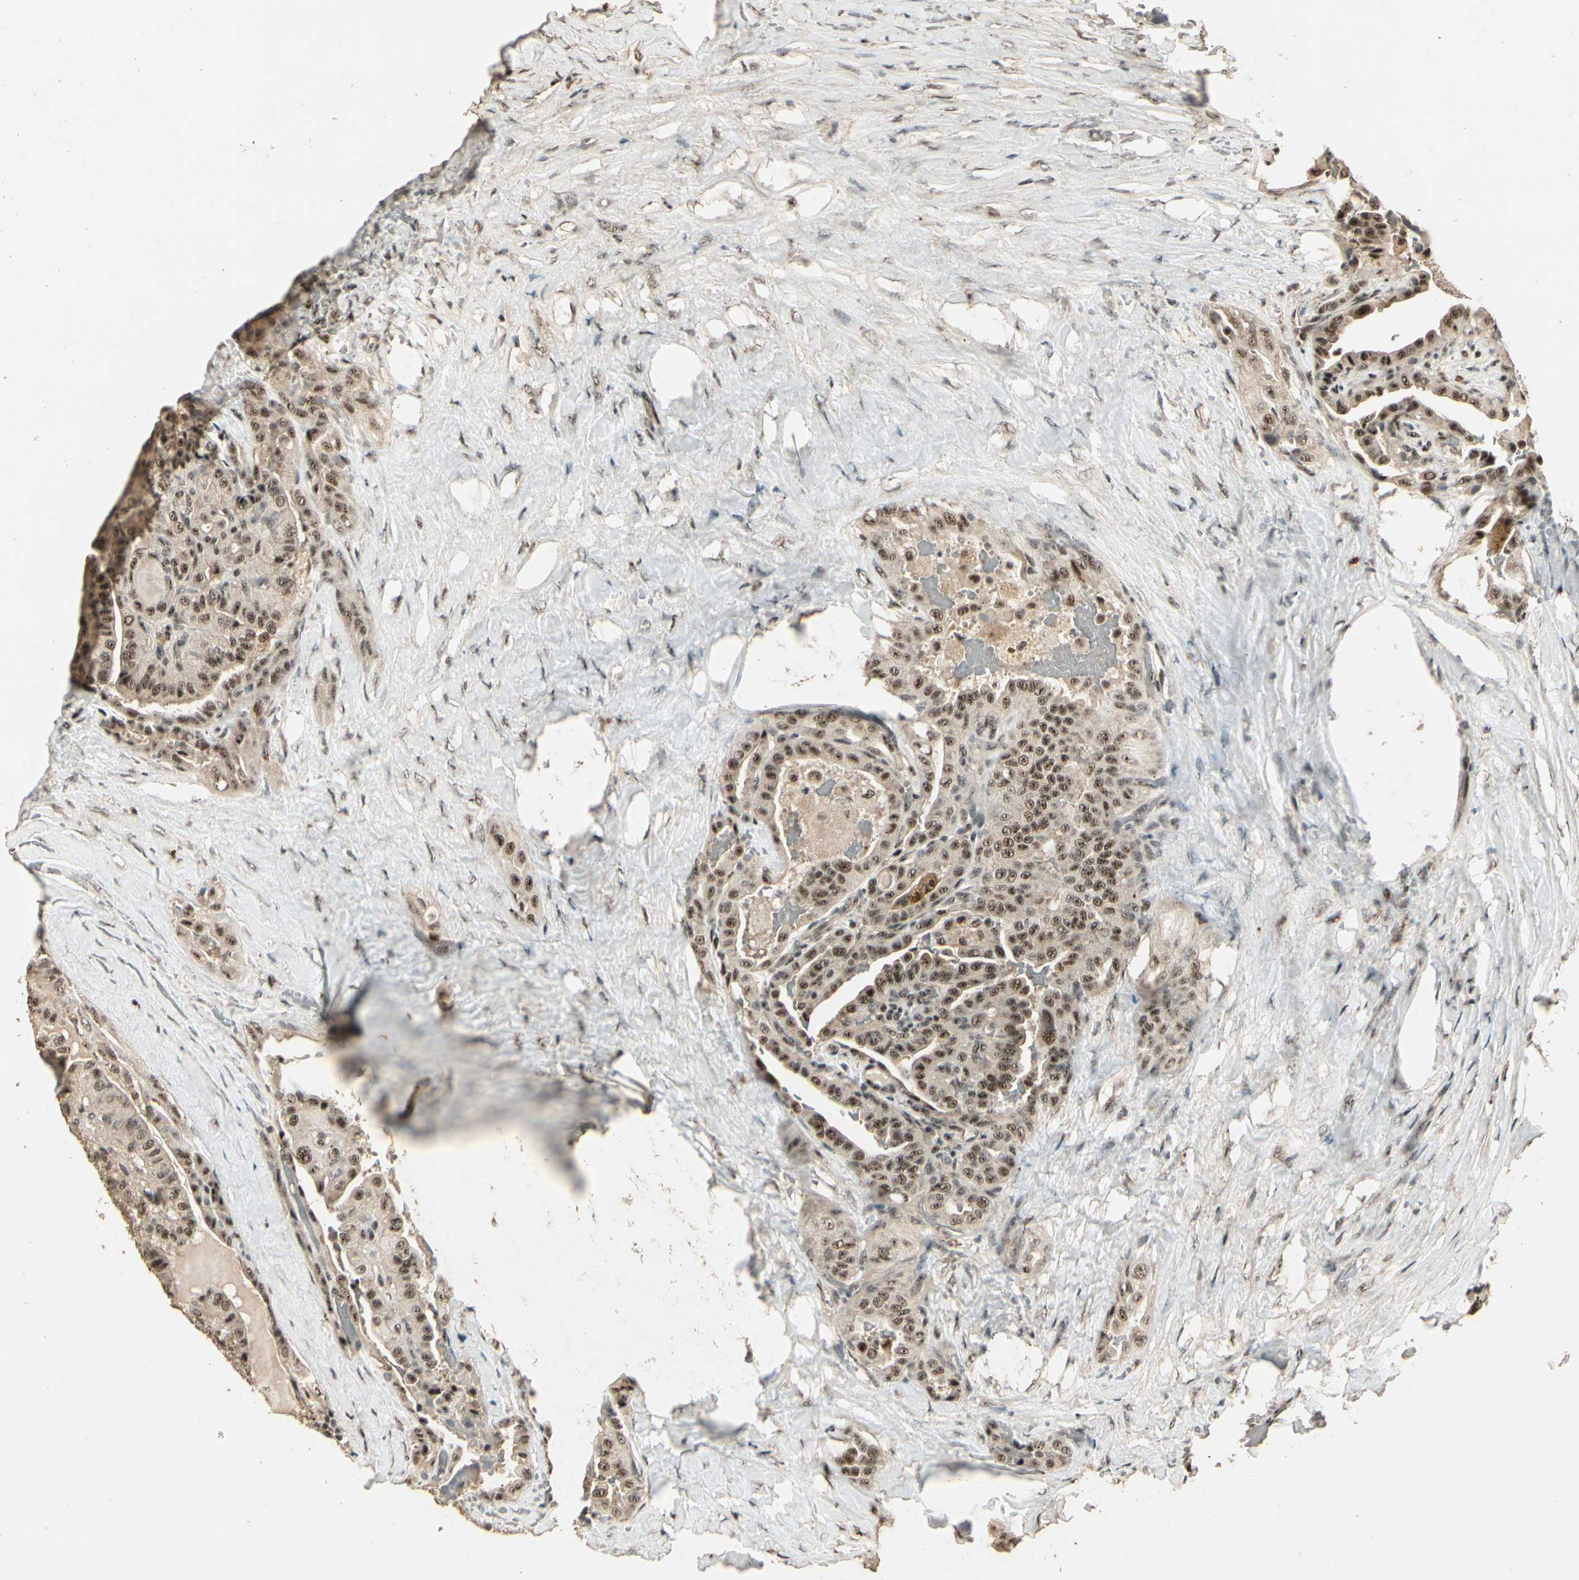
{"staining": {"intensity": "moderate", "quantity": ">75%", "location": "cytoplasmic/membranous,nuclear"}, "tissue": "thyroid cancer", "cell_type": "Tumor cells", "image_type": "cancer", "snomed": [{"axis": "morphology", "description": "Papillary adenocarcinoma, NOS"}, {"axis": "topography", "description": "Thyroid gland"}], "caption": "About >75% of tumor cells in thyroid cancer display moderate cytoplasmic/membranous and nuclear protein expression as visualized by brown immunohistochemical staining.", "gene": "RBM25", "patient": {"sex": "male", "age": 77}}